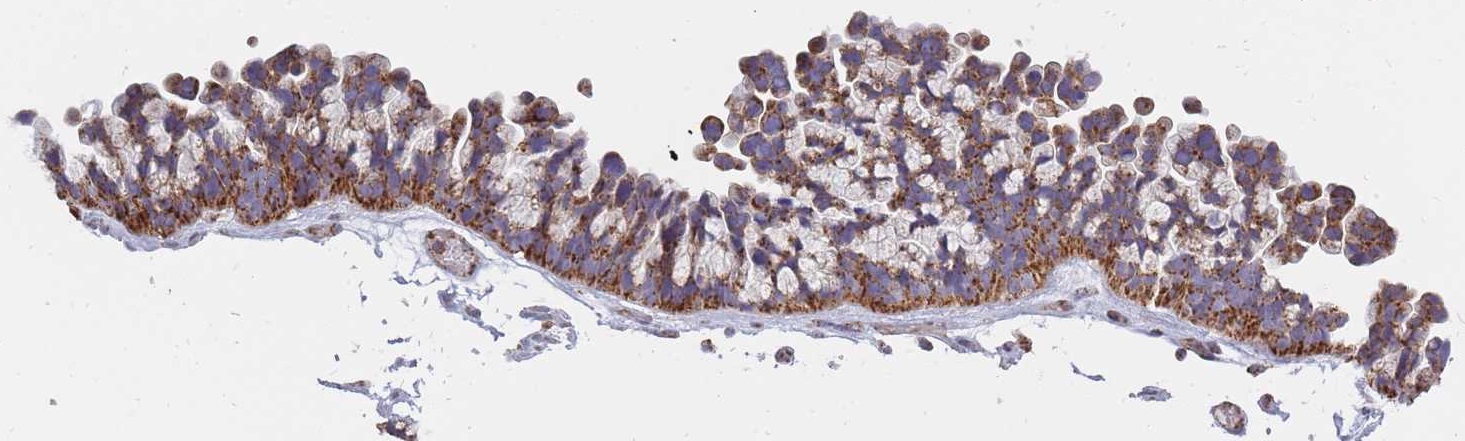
{"staining": {"intensity": "moderate", "quantity": ">75%", "location": "cytoplasmic/membranous"}, "tissue": "ovarian cancer", "cell_type": "Tumor cells", "image_type": "cancer", "snomed": [{"axis": "morphology", "description": "Cystadenocarcinoma, serous, NOS"}, {"axis": "topography", "description": "Ovary"}], "caption": "A high-resolution image shows IHC staining of ovarian serous cystadenocarcinoma, which shows moderate cytoplasmic/membranous expression in about >75% of tumor cells. The staining was performed using DAB, with brown indicating positive protein expression. Nuclei are stained blue with hematoxylin.", "gene": "ALKBH4", "patient": {"sex": "female", "age": 56}}